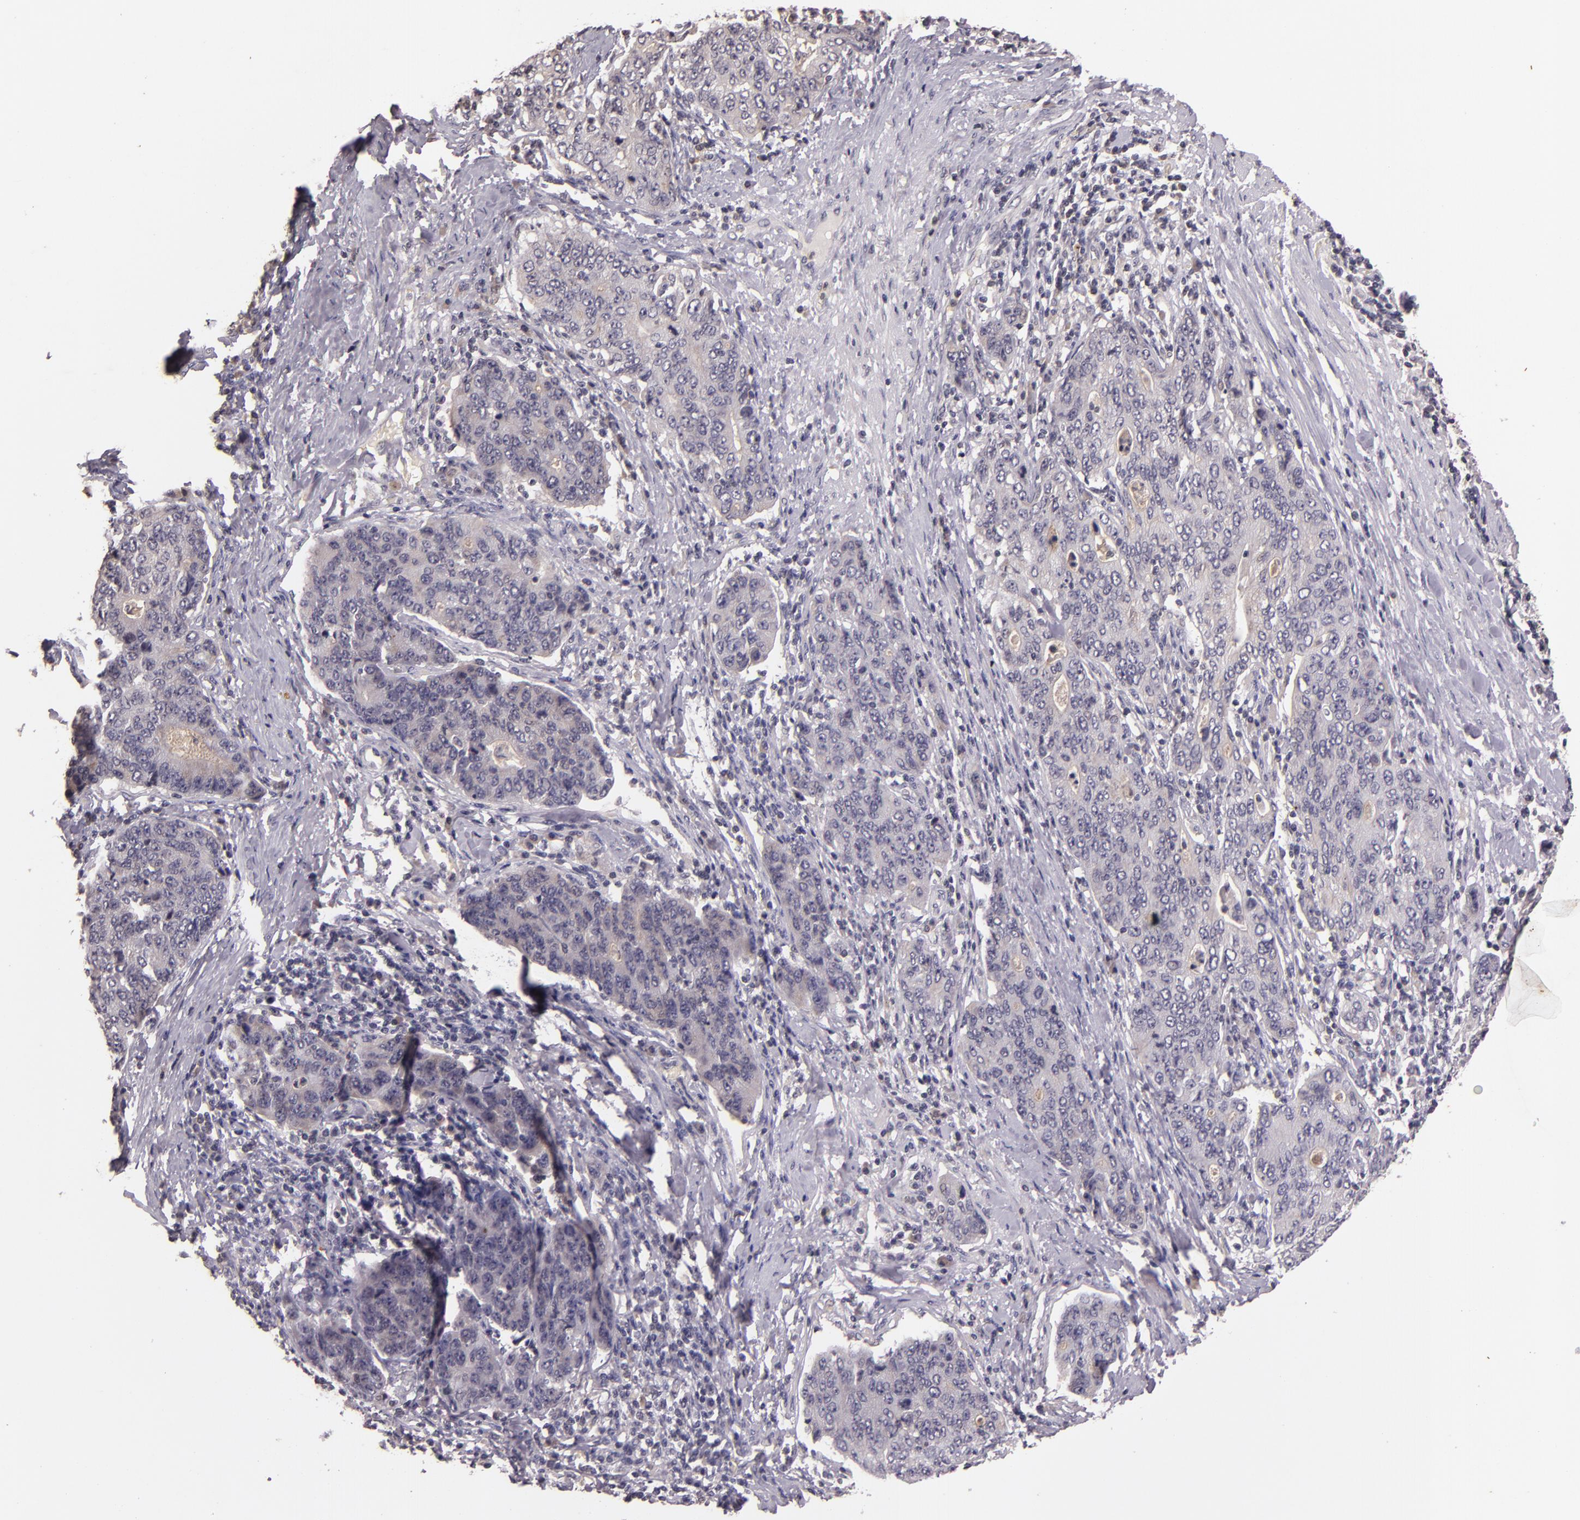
{"staining": {"intensity": "negative", "quantity": "none", "location": "none"}, "tissue": "stomach cancer", "cell_type": "Tumor cells", "image_type": "cancer", "snomed": [{"axis": "morphology", "description": "Adenocarcinoma, NOS"}, {"axis": "topography", "description": "Esophagus"}, {"axis": "topography", "description": "Stomach"}], "caption": "Photomicrograph shows no protein staining in tumor cells of stomach adenocarcinoma tissue. Brightfield microscopy of immunohistochemistry (IHC) stained with DAB (3,3'-diaminobenzidine) (brown) and hematoxylin (blue), captured at high magnification.", "gene": "TFF1", "patient": {"sex": "male", "age": 74}}